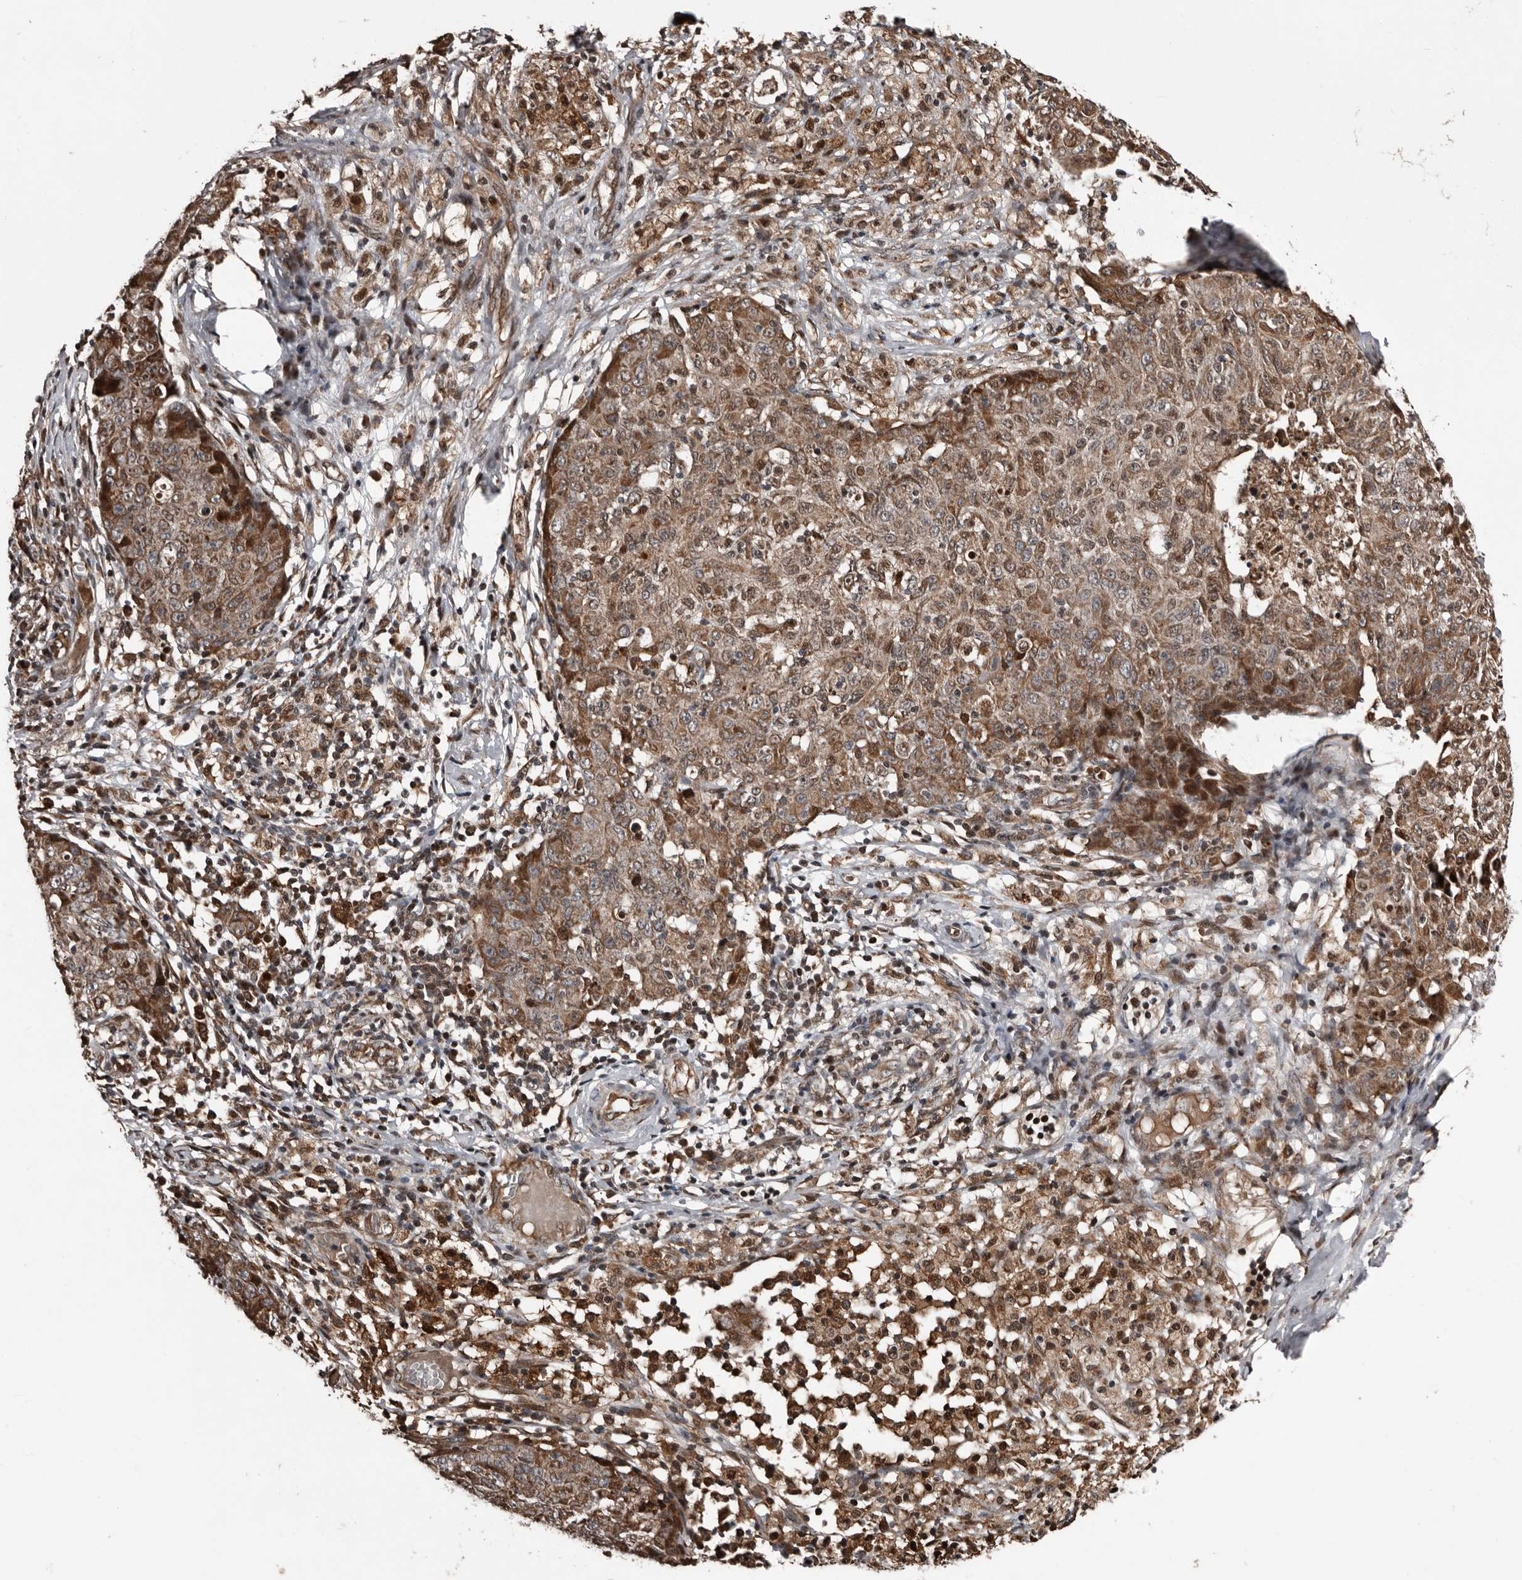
{"staining": {"intensity": "moderate", "quantity": ">75%", "location": "cytoplasmic/membranous,nuclear"}, "tissue": "ovarian cancer", "cell_type": "Tumor cells", "image_type": "cancer", "snomed": [{"axis": "morphology", "description": "Carcinoma, endometroid"}, {"axis": "topography", "description": "Ovary"}], "caption": "Ovarian cancer stained for a protein (brown) reveals moderate cytoplasmic/membranous and nuclear positive staining in approximately >75% of tumor cells.", "gene": "SERTAD4", "patient": {"sex": "female", "age": 42}}